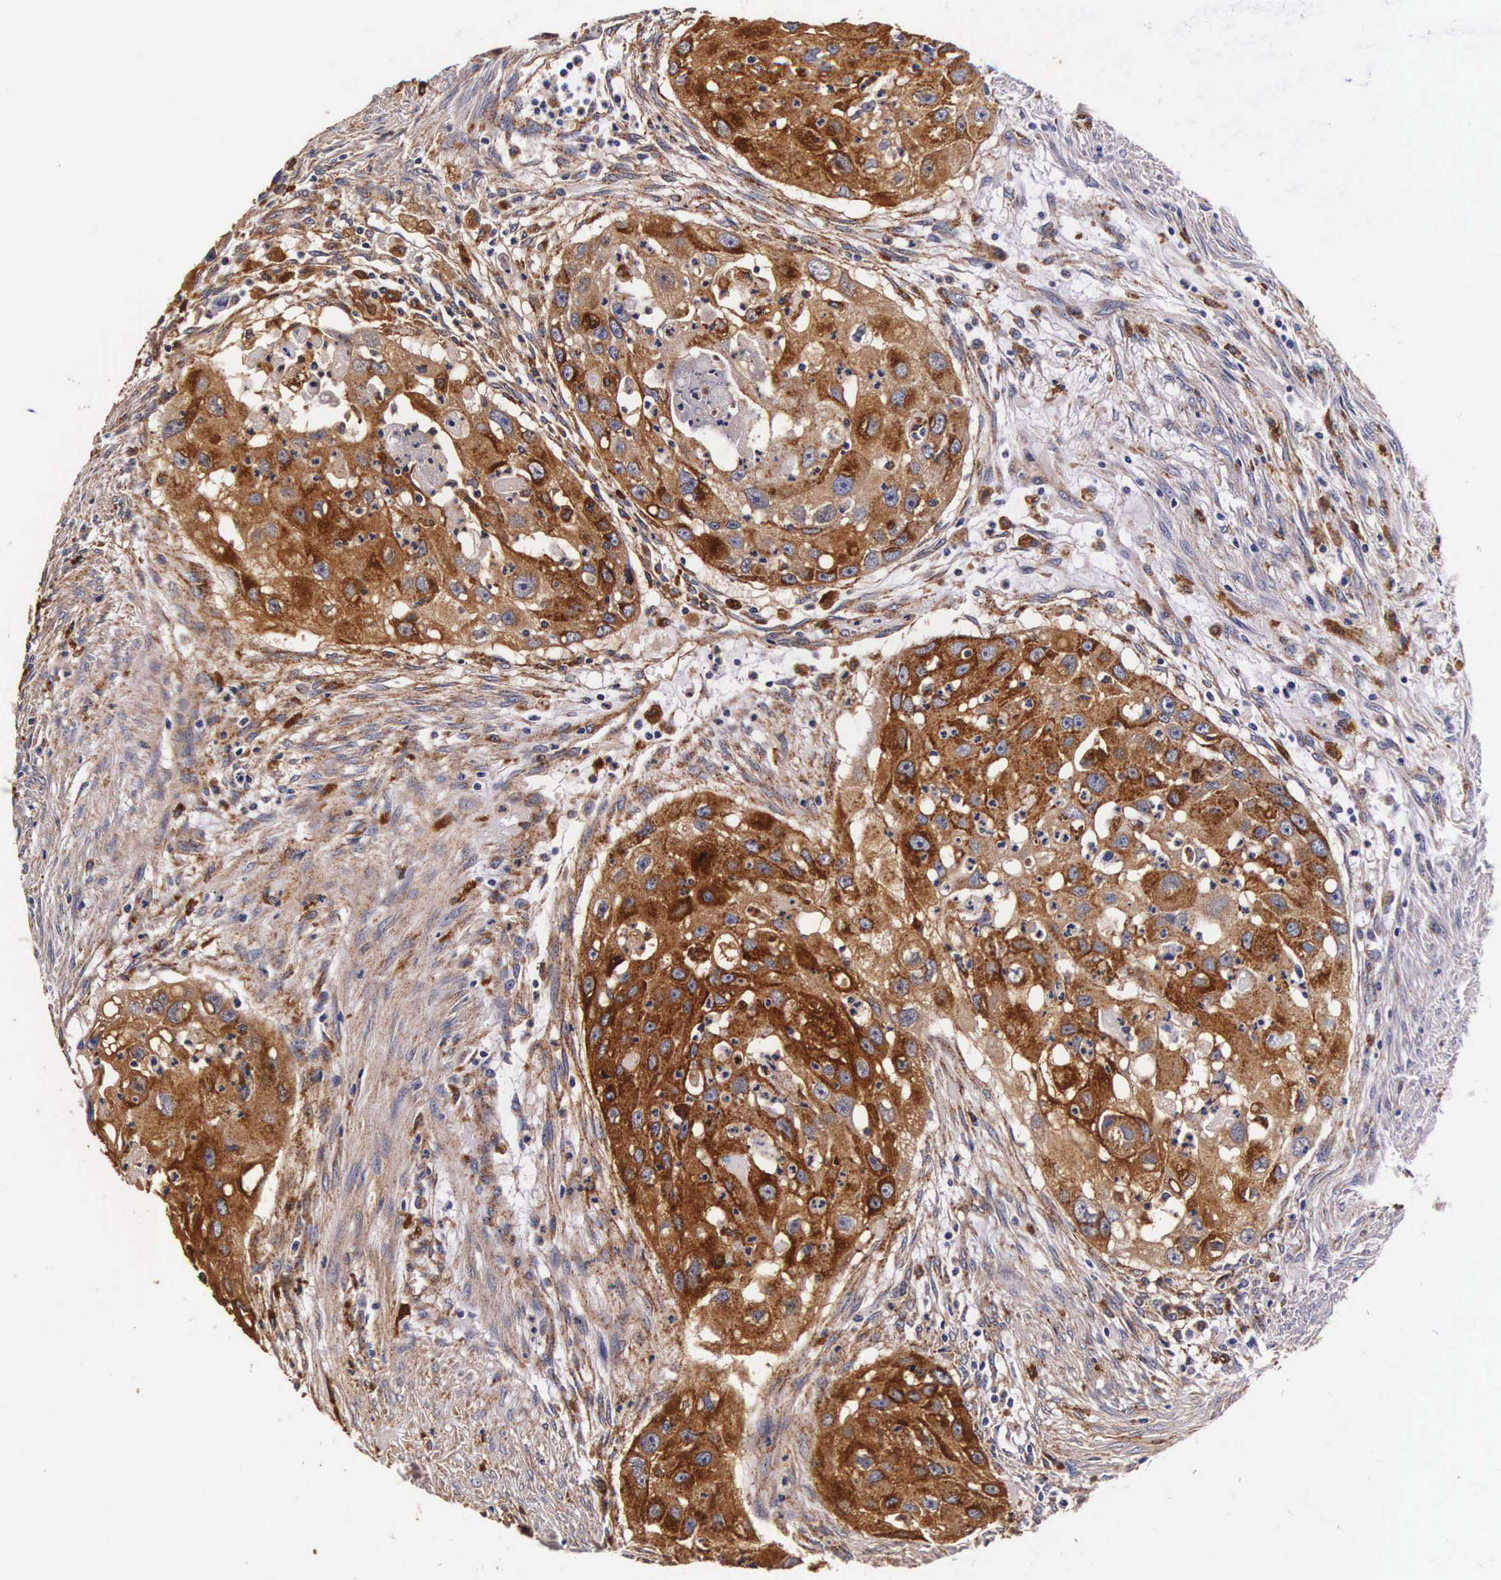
{"staining": {"intensity": "strong", "quantity": ">75%", "location": "cytoplasmic/membranous"}, "tissue": "head and neck cancer", "cell_type": "Tumor cells", "image_type": "cancer", "snomed": [{"axis": "morphology", "description": "Squamous cell carcinoma, NOS"}, {"axis": "topography", "description": "Head-Neck"}], "caption": "Head and neck cancer (squamous cell carcinoma) tissue reveals strong cytoplasmic/membranous positivity in about >75% of tumor cells", "gene": "CTSB", "patient": {"sex": "male", "age": 64}}